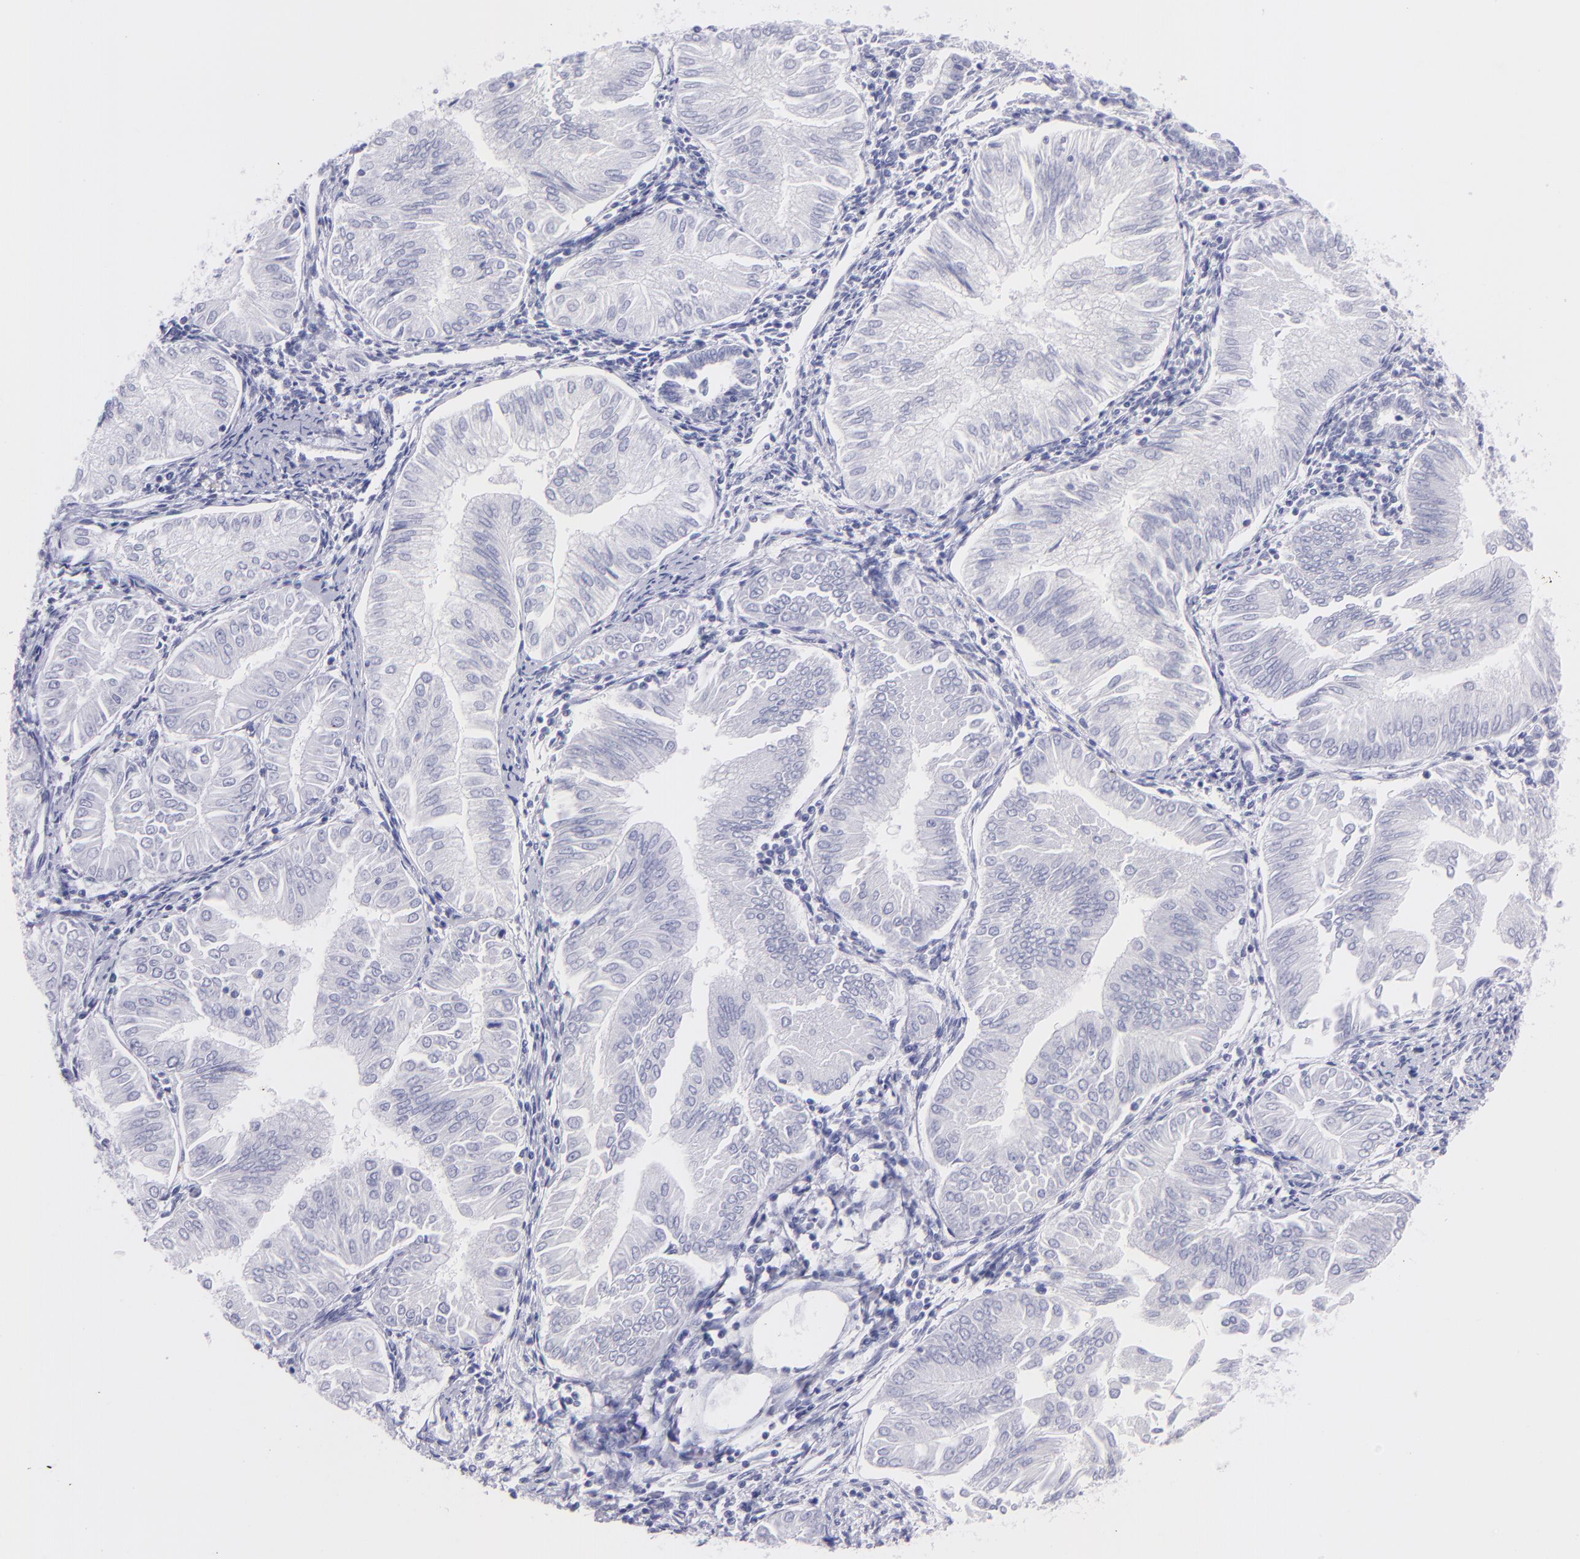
{"staining": {"intensity": "negative", "quantity": "none", "location": "none"}, "tissue": "endometrial cancer", "cell_type": "Tumor cells", "image_type": "cancer", "snomed": [{"axis": "morphology", "description": "Adenocarcinoma, NOS"}, {"axis": "topography", "description": "Endometrium"}], "caption": "A high-resolution histopathology image shows IHC staining of endometrial cancer, which reveals no significant staining in tumor cells.", "gene": "CNP", "patient": {"sex": "female", "age": 53}}